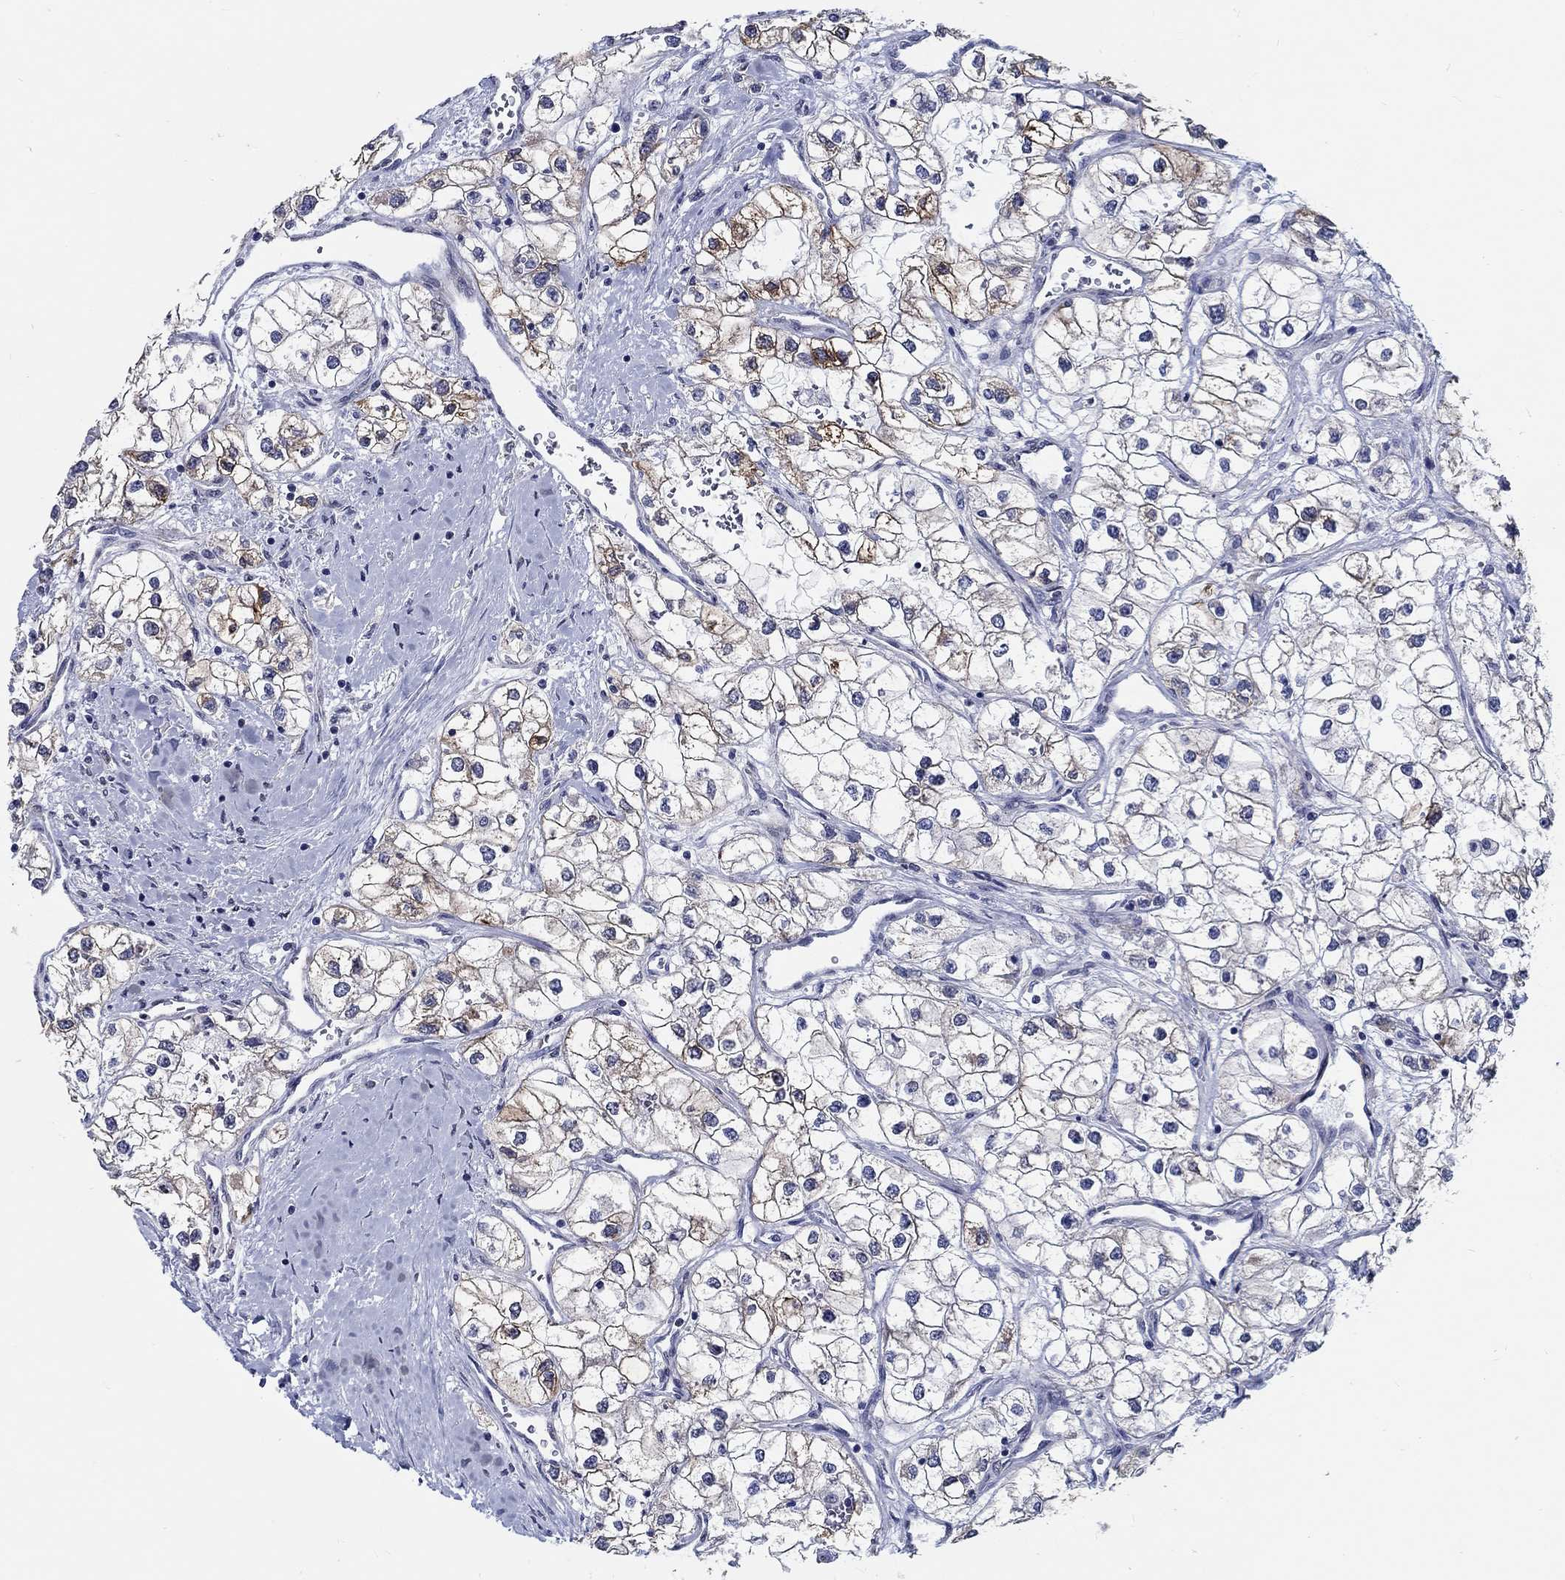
{"staining": {"intensity": "moderate", "quantity": "25%-75%", "location": "cytoplasmic/membranous"}, "tissue": "renal cancer", "cell_type": "Tumor cells", "image_type": "cancer", "snomed": [{"axis": "morphology", "description": "Adenocarcinoma, NOS"}, {"axis": "topography", "description": "Kidney"}], "caption": "The immunohistochemical stain labels moderate cytoplasmic/membranous expression in tumor cells of renal cancer (adenocarcinoma) tissue.", "gene": "PDE1B", "patient": {"sex": "male", "age": 59}}